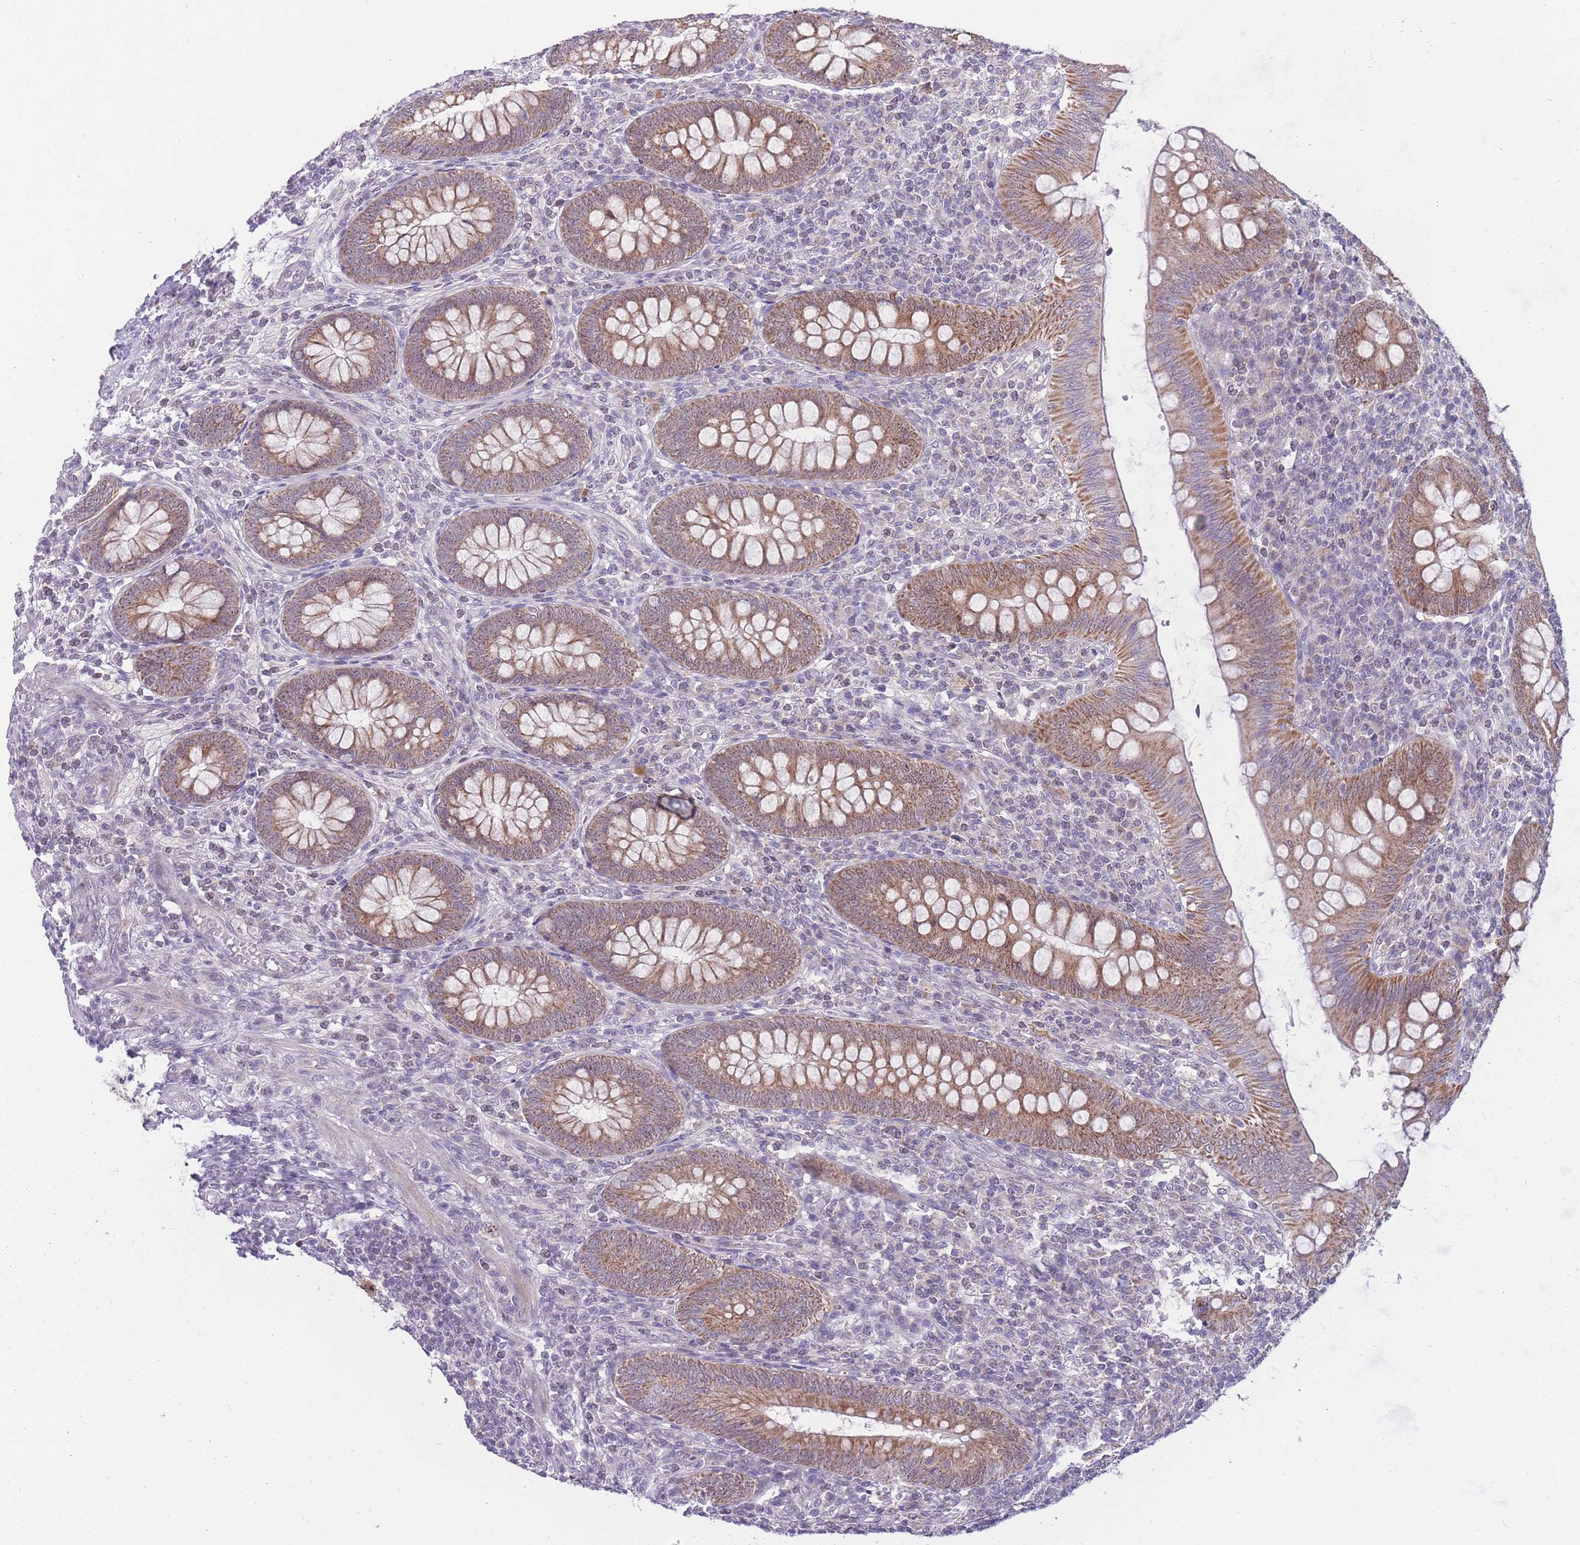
{"staining": {"intensity": "moderate", "quantity": ">75%", "location": "cytoplasmic/membranous"}, "tissue": "appendix", "cell_type": "Glandular cells", "image_type": "normal", "snomed": [{"axis": "morphology", "description": "Normal tissue, NOS"}, {"axis": "topography", "description": "Appendix"}], "caption": "High-magnification brightfield microscopy of benign appendix stained with DAB (brown) and counterstained with hematoxylin (blue). glandular cells exhibit moderate cytoplasmic/membranous positivity is seen in about>75% of cells.", "gene": "MCIDAS", "patient": {"sex": "male", "age": 14}}